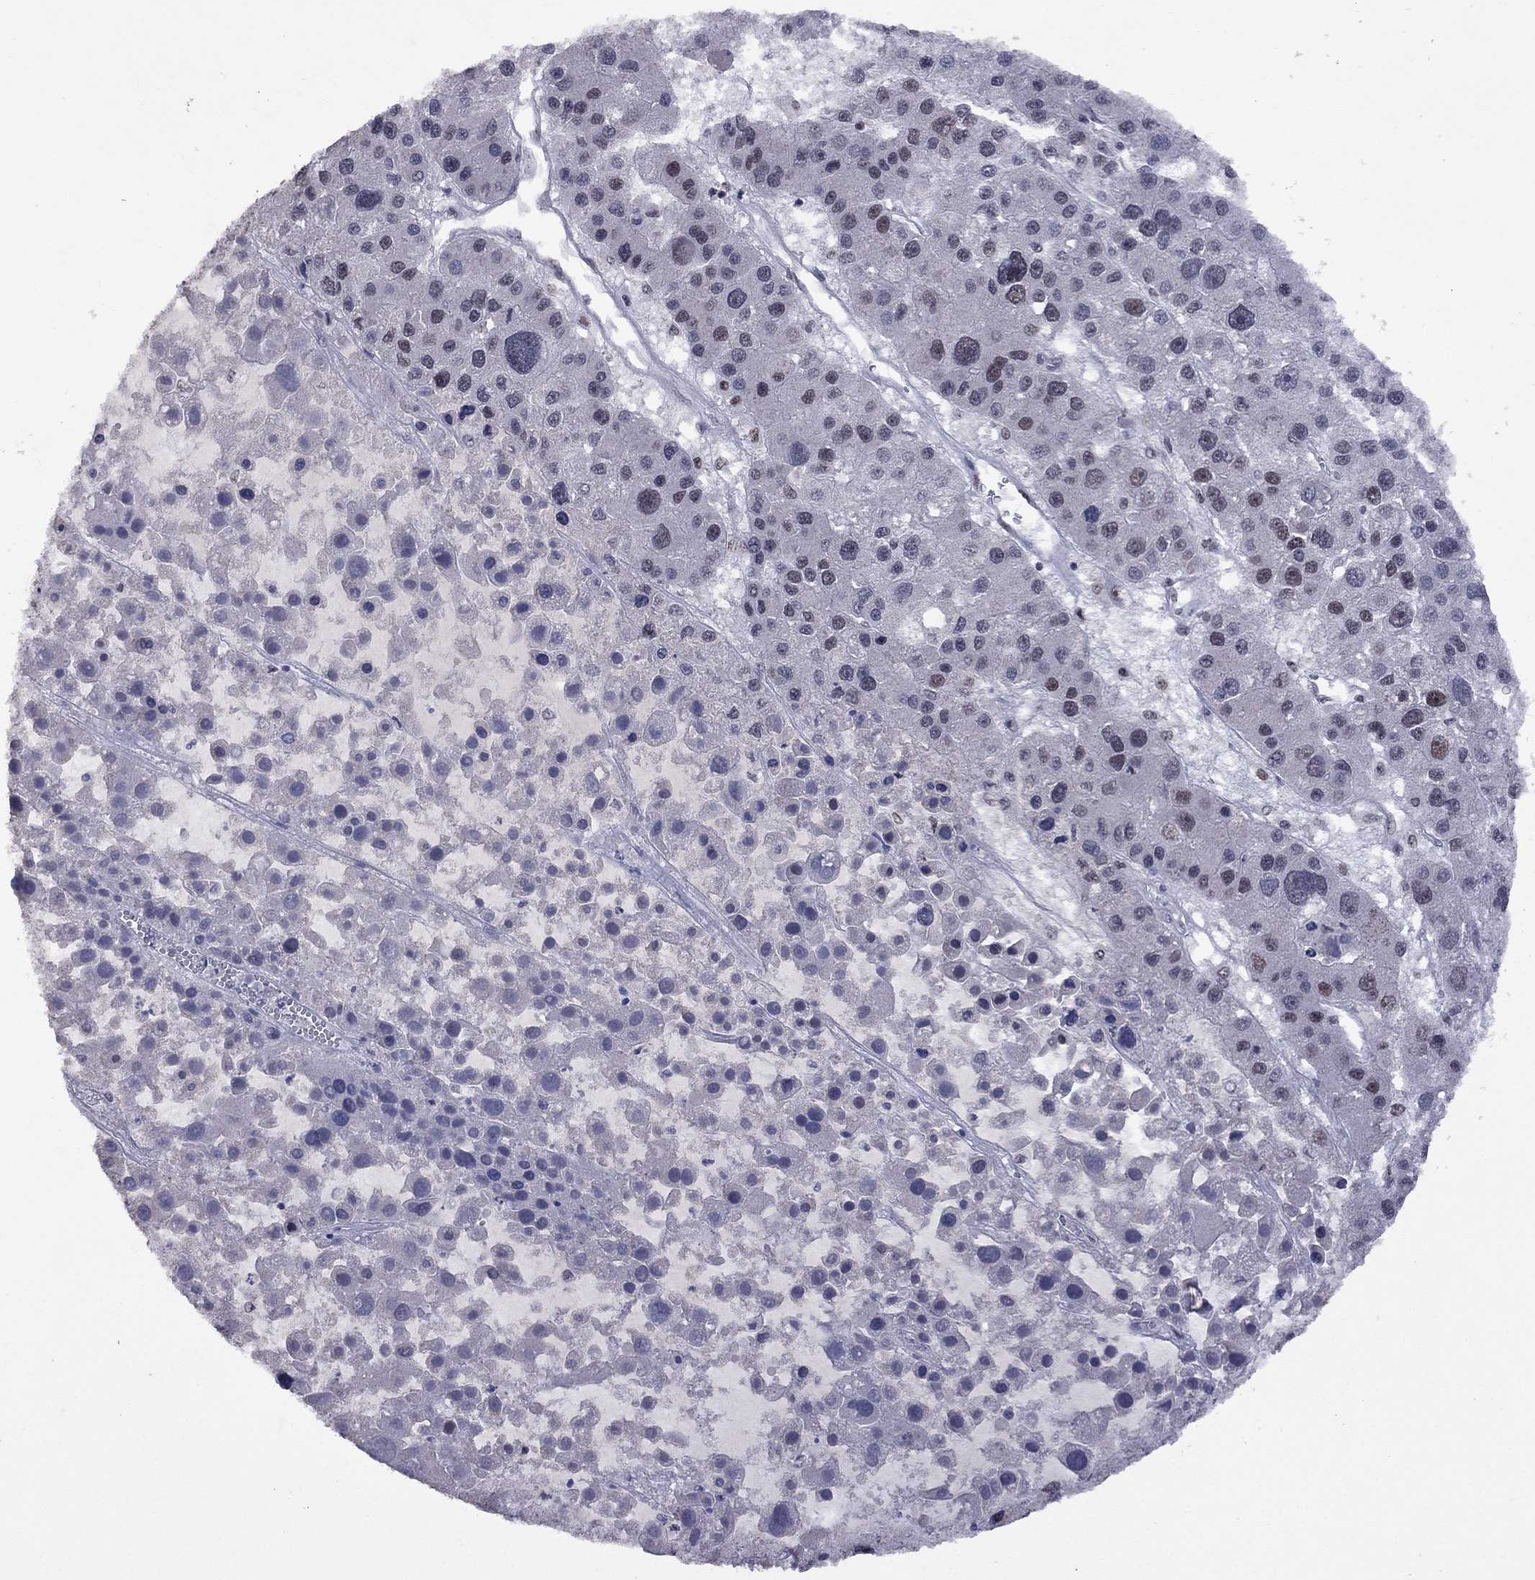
{"staining": {"intensity": "weak", "quantity": "<25%", "location": "nuclear"}, "tissue": "liver cancer", "cell_type": "Tumor cells", "image_type": "cancer", "snomed": [{"axis": "morphology", "description": "Carcinoma, Hepatocellular, NOS"}, {"axis": "topography", "description": "Liver"}], "caption": "The immunohistochemistry (IHC) photomicrograph has no significant positivity in tumor cells of liver hepatocellular carcinoma tissue. Nuclei are stained in blue.", "gene": "SPOUT1", "patient": {"sex": "male", "age": 73}}